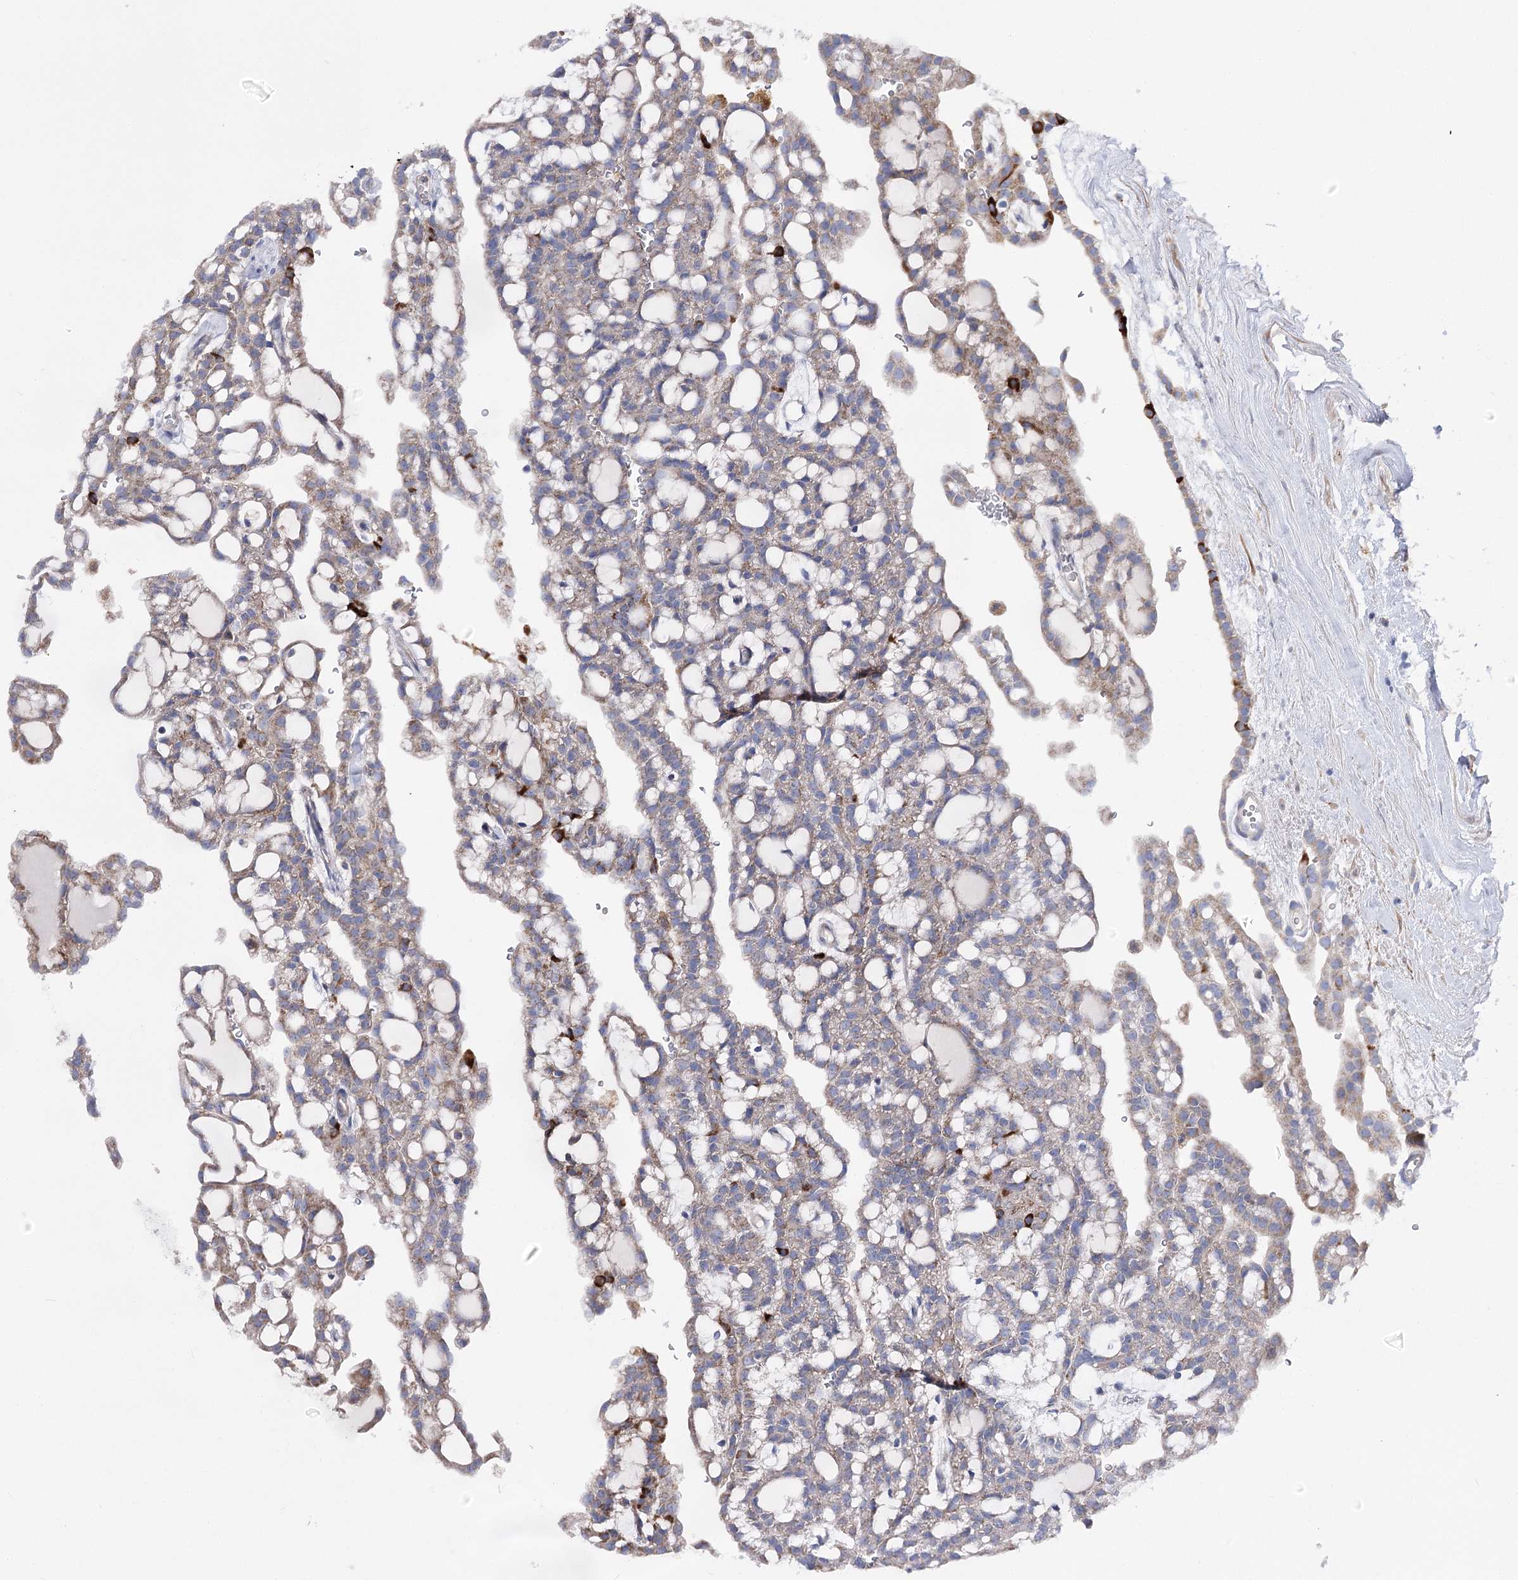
{"staining": {"intensity": "weak", "quantity": ">75%", "location": "cytoplasmic/membranous"}, "tissue": "renal cancer", "cell_type": "Tumor cells", "image_type": "cancer", "snomed": [{"axis": "morphology", "description": "Adenocarcinoma, NOS"}, {"axis": "topography", "description": "Kidney"}], "caption": "Renal adenocarcinoma was stained to show a protein in brown. There is low levels of weak cytoplasmic/membranous positivity in approximately >75% of tumor cells.", "gene": "COX15", "patient": {"sex": "male", "age": 63}}